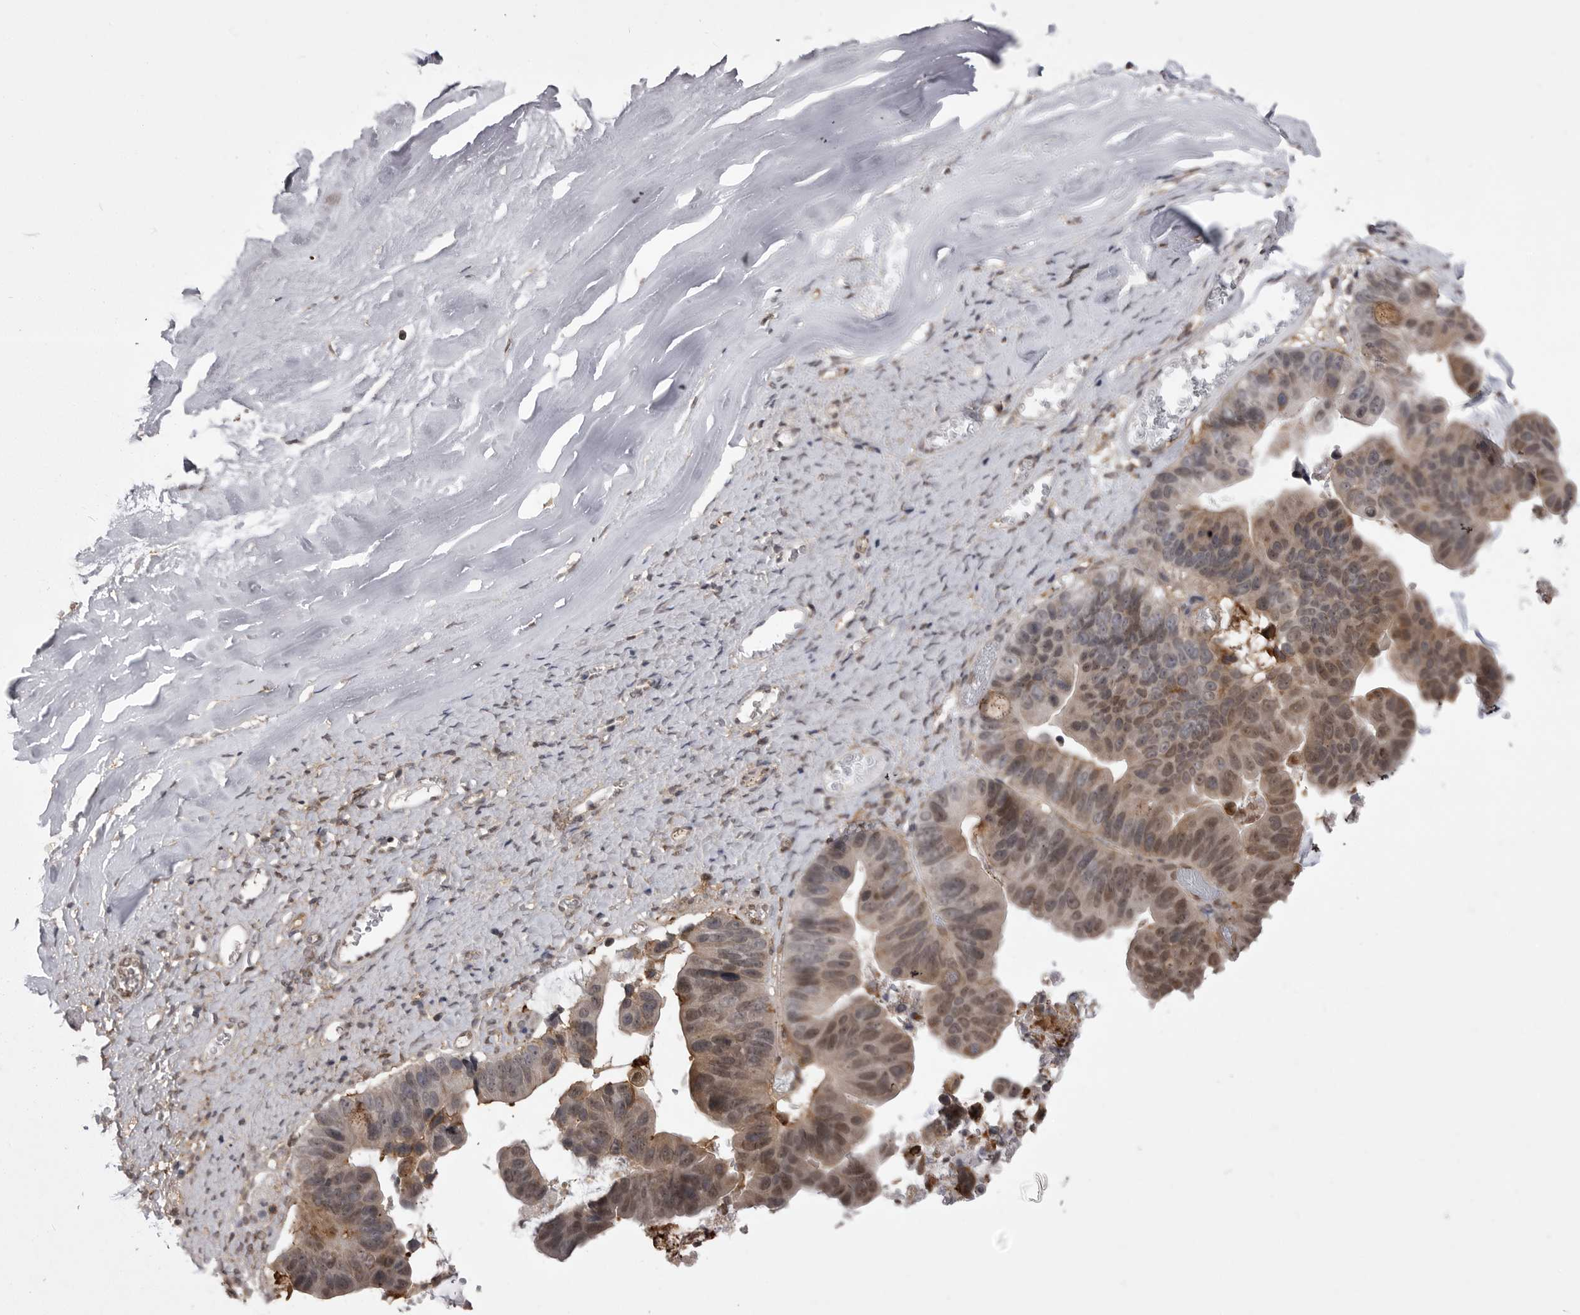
{"staining": {"intensity": "moderate", "quantity": ">75%", "location": "cytoplasmic/membranous,nuclear"}, "tissue": "ovarian cancer", "cell_type": "Tumor cells", "image_type": "cancer", "snomed": [{"axis": "morphology", "description": "Cystadenocarcinoma, mucinous, NOS"}, {"axis": "topography", "description": "Ovary"}], "caption": "Immunohistochemical staining of human ovarian cancer (mucinous cystadenocarcinoma) displays moderate cytoplasmic/membranous and nuclear protein staining in approximately >75% of tumor cells. (IHC, brightfield microscopy, high magnification).", "gene": "ABL1", "patient": {"sex": "female", "age": 61}}